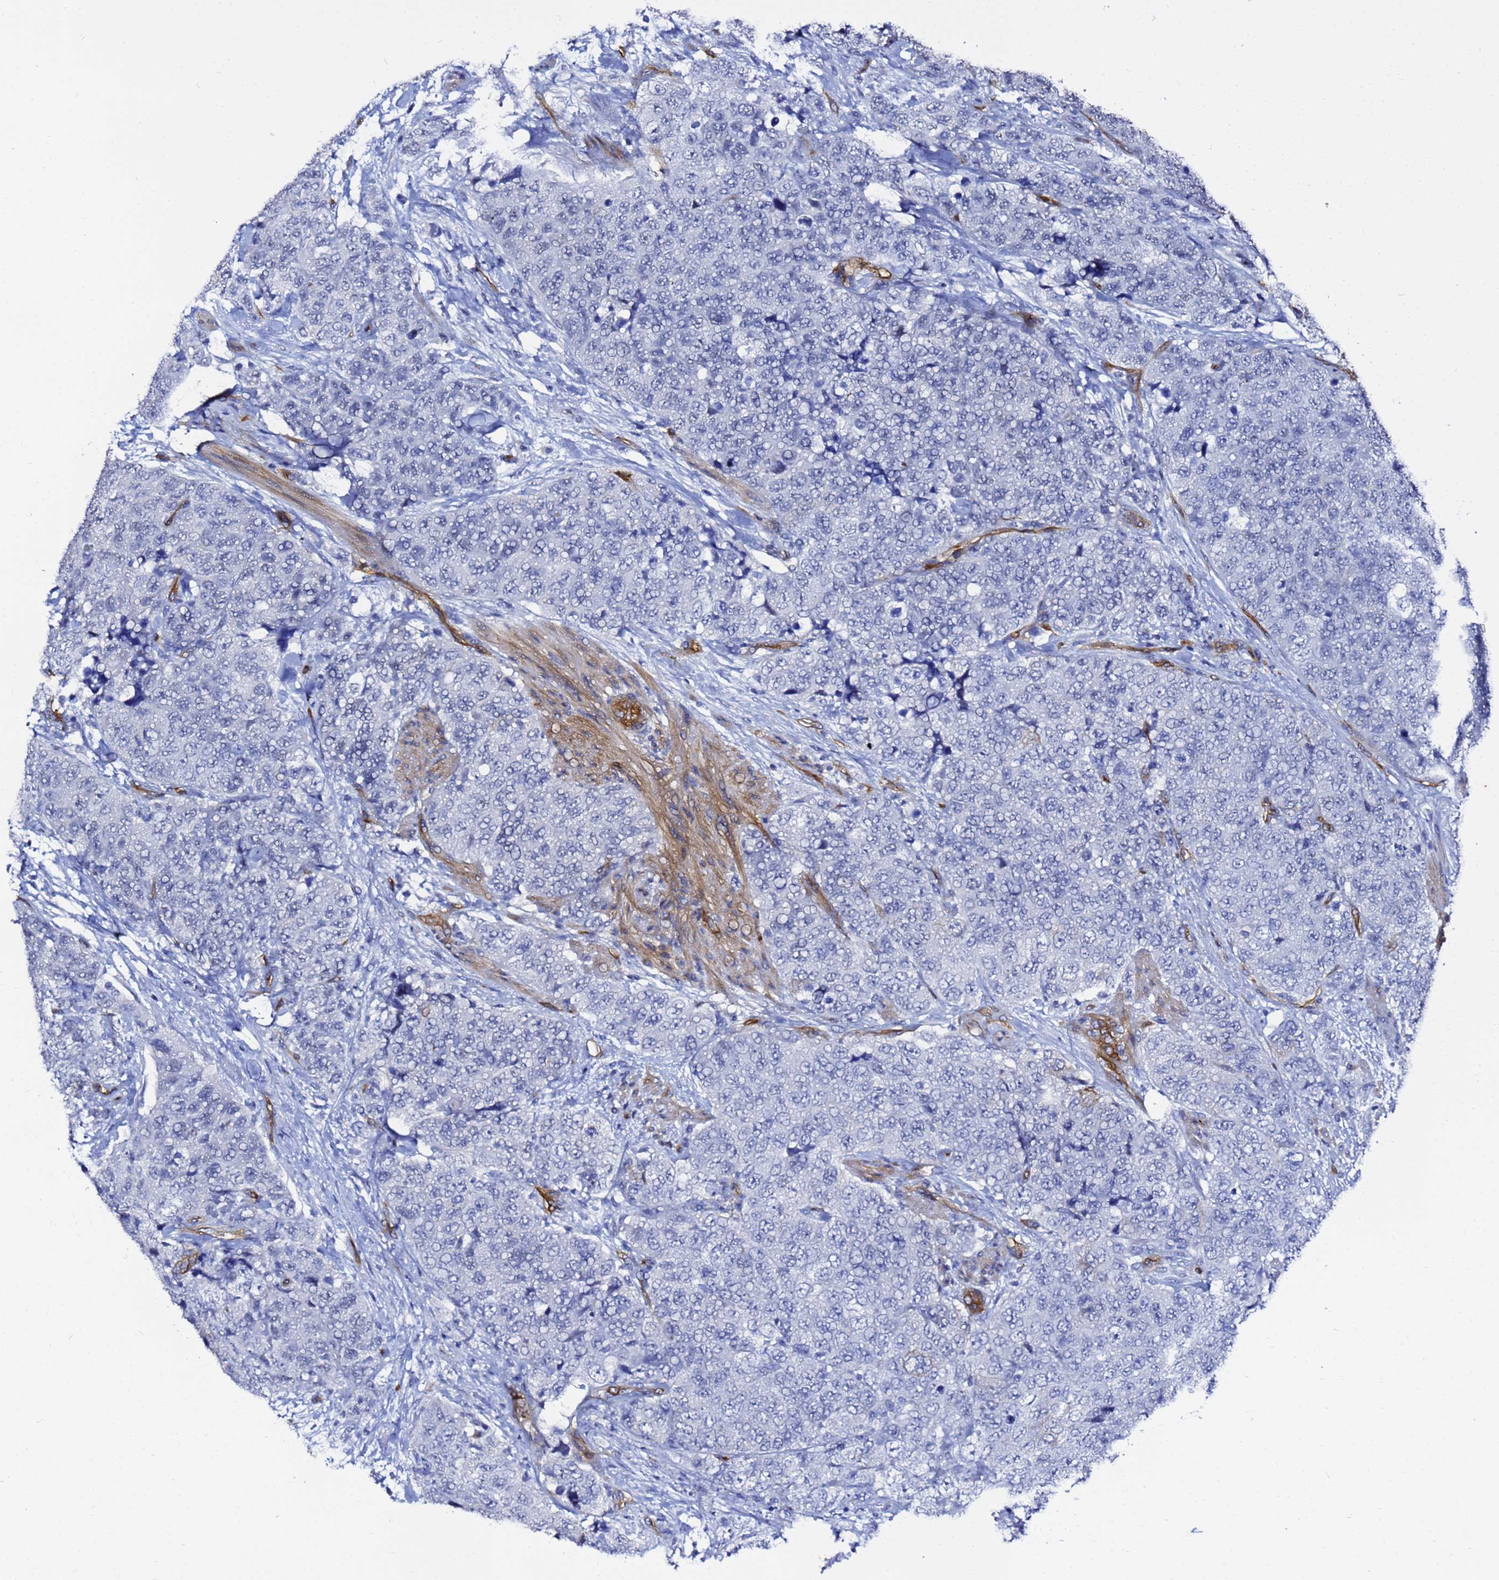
{"staining": {"intensity": "negative", "quantity": "none", "location": "none"}, "tissue": "urothelial cancer", "cell_type": "Tumor cells", "image_type": "cancer", "snomed": [{"axis": "morphology", "description": "Urothelial carcinoma, High grade"}, {"axis": "topography", "description": "Urinary bladder"}], "caption": "This image is of urothelial carcinoma (high-grade) stained with immunohistochemistry (IHC) to label a protein in brown with the nuclei are counter-stained blue. There is no expression in tumor cells.", "gene": "DEFB104A", "patient": {"sex": "female", "age": 78}}